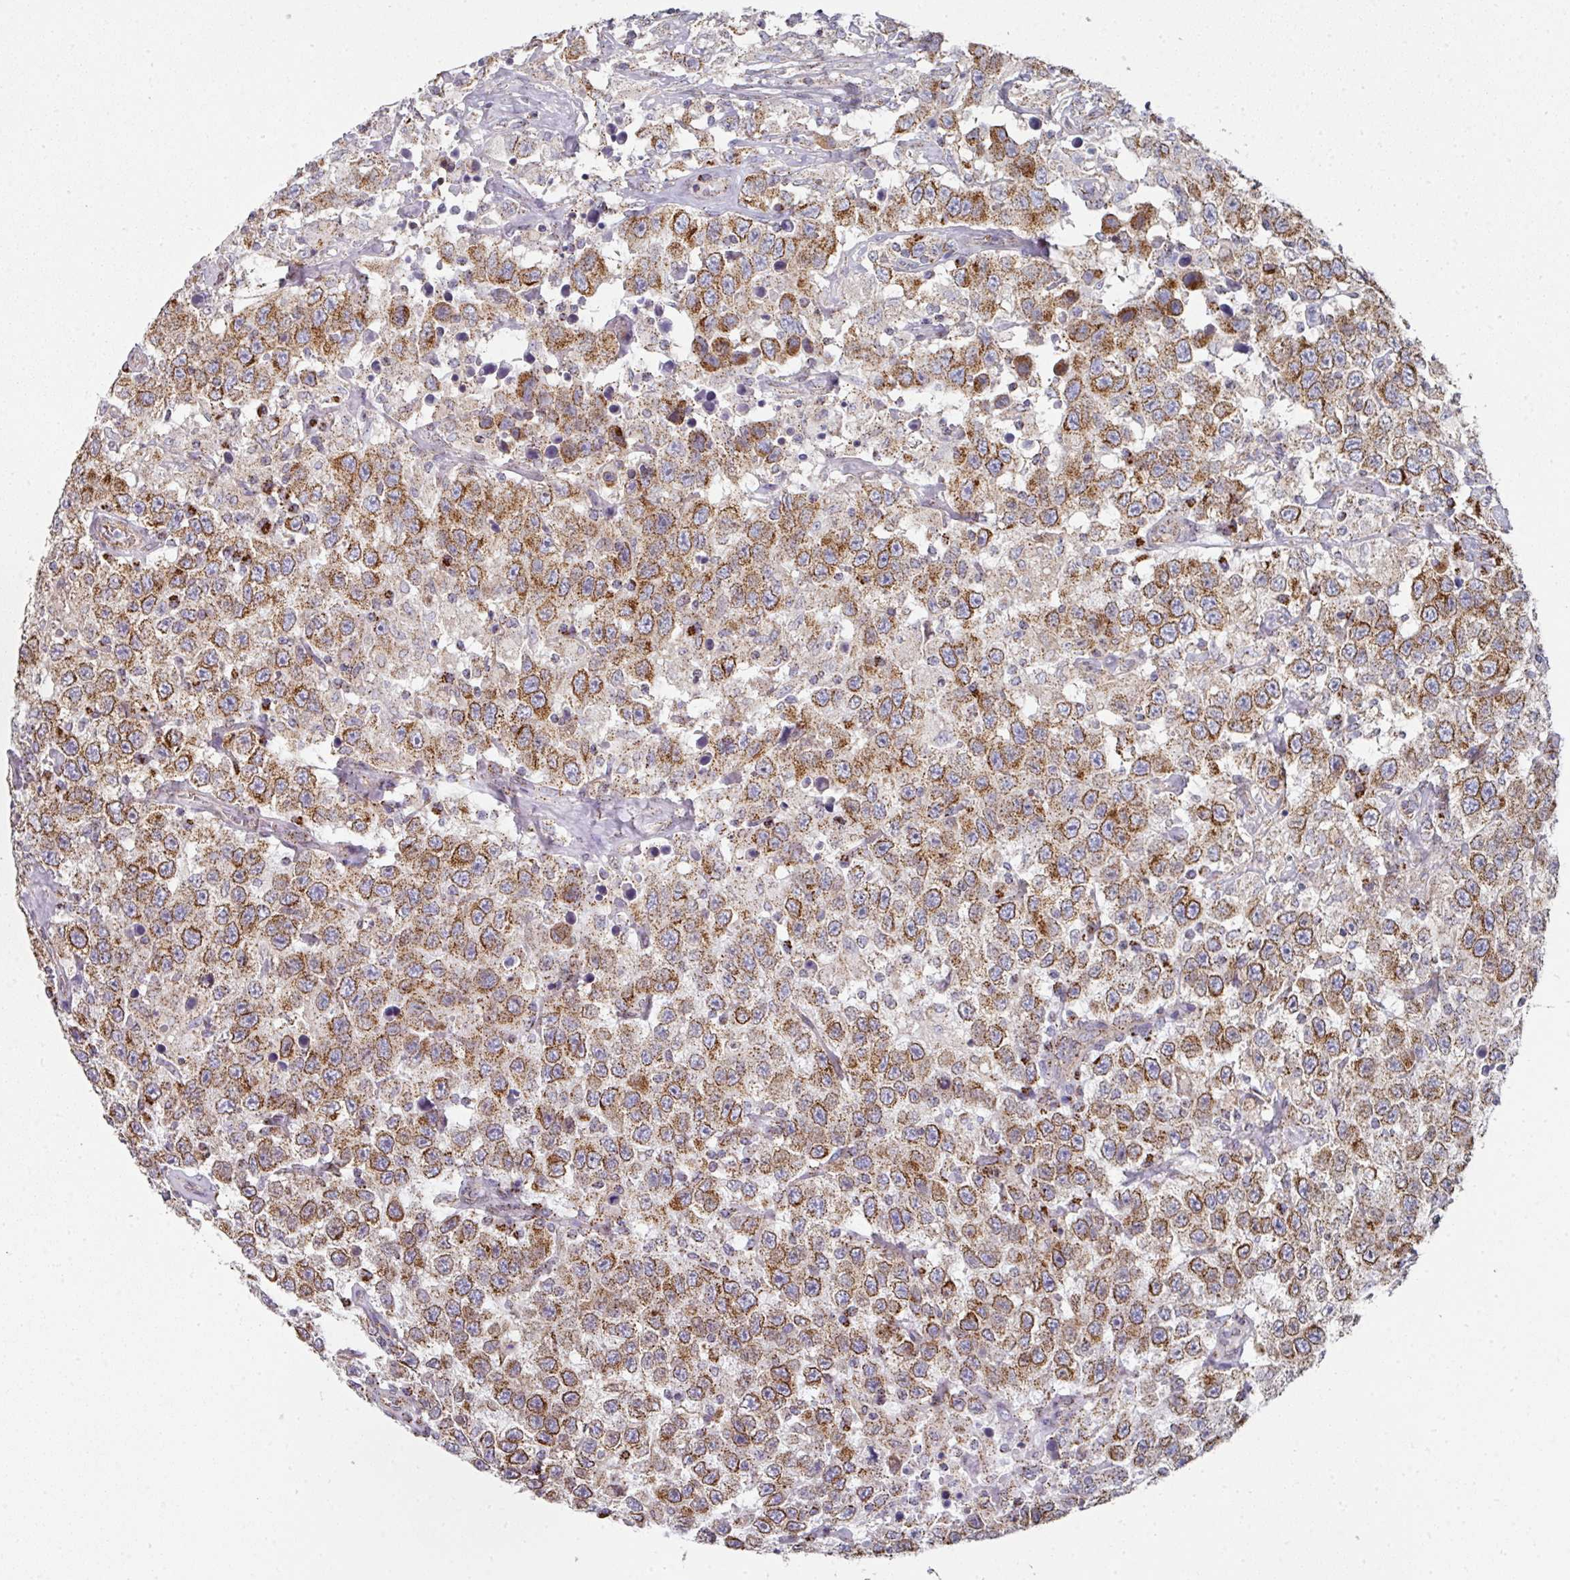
{"staining": {"intensity": "moderate", "quantity": ">75%", "location": "cytoplasmic/membranous"}, "tissue": "testis cancer", "cell_type": "Tumor cells", "image_type": "cancer", "snomed": [{"axis": "morphology", "description": "Seminoma, NOS"}, {"axis": "topography", "description": "Testis"}], "caption": "Tumor cells reveal medium levels of moderate cytoplasmic/membranous expression in about >75% of cells in human seminoma (testis).", "gene": "CCDC85B", "patient": {"sex": "male", "age": 41}}